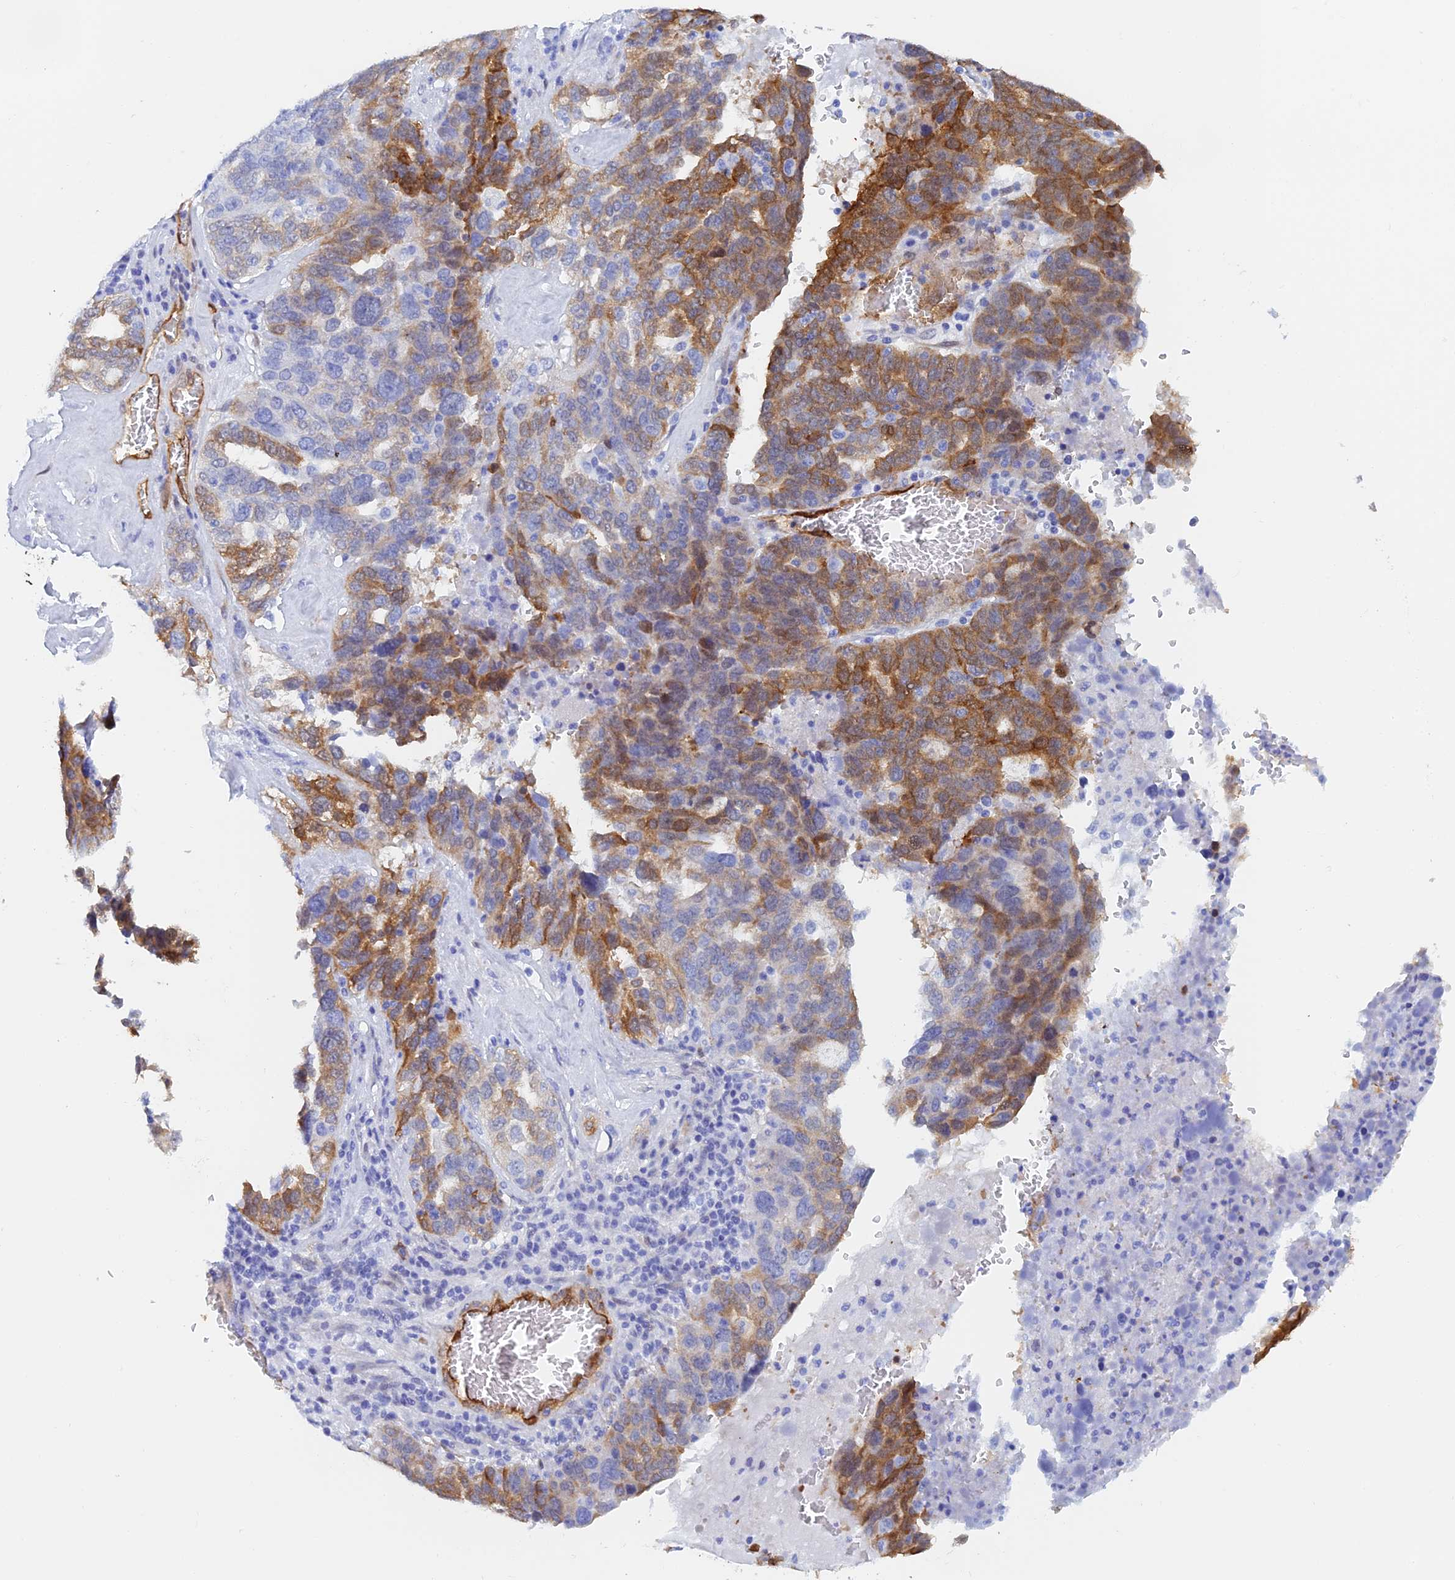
{"staining": {"intensity": "moderate", "quantity": "25%-75%", "location": "cytoplasmic/membranous"}, "tissue": "ovarian cancer", "cell_type": "Tumor cells", "image_type": "cancer", "snomed": [{"axis": "morphology", "description": "Cystadenocarcinoma, serous, NOS"}, {"axis": "topography", "description": "Ovary"}], "caption": "Protein expression analysis of ovarian cancer (serous cystadenocarcinoma) exhibits moderate cytoplasmic/membranous positivity in about 25%-75% of tumor cells.", "gene": "CRIP2", "patient": {"sex": "female", "age": 59}}